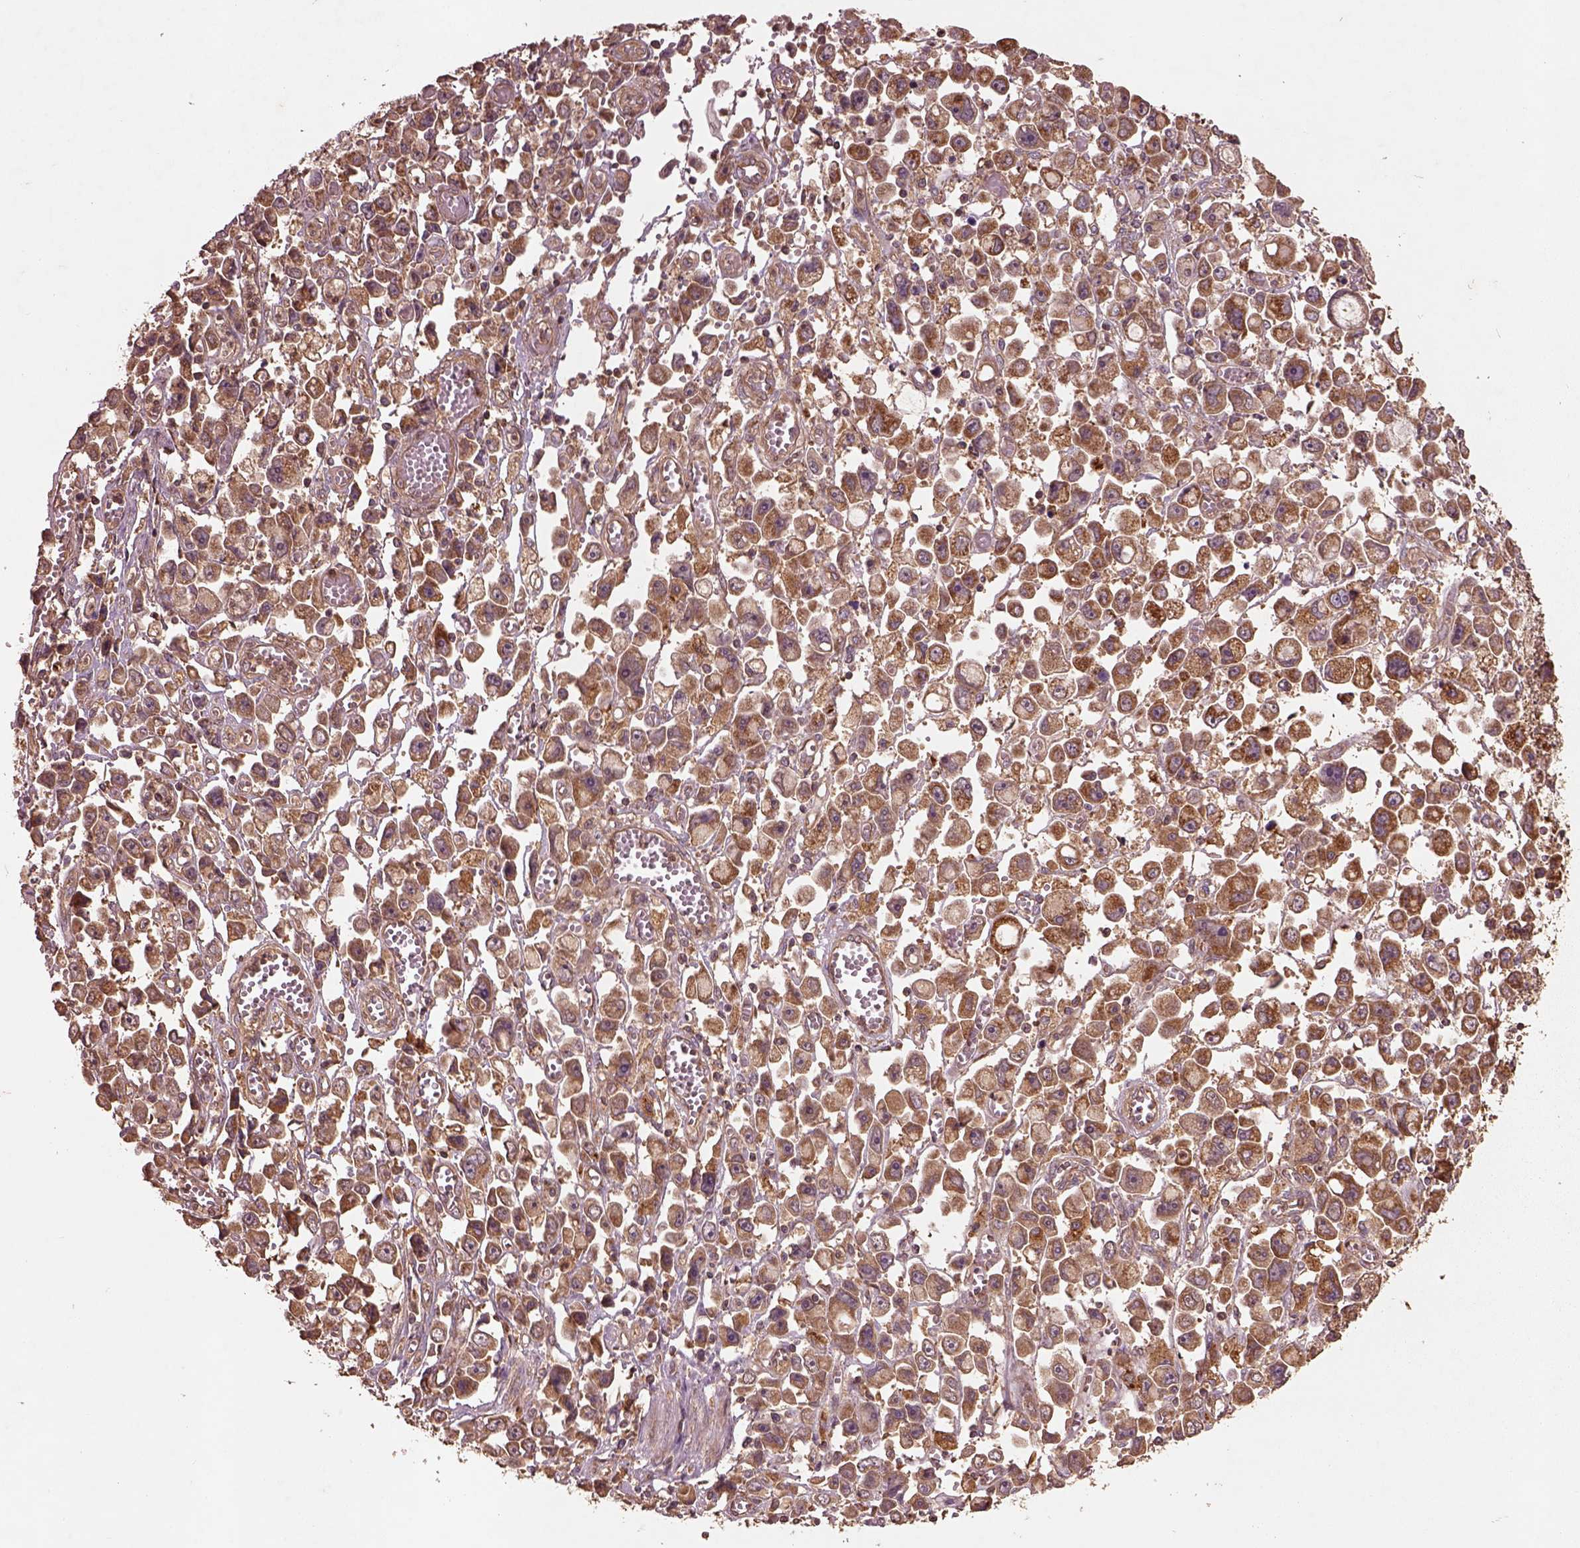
{"staining": {"intensity": "strong", "quantity": "25%-75%", "location": "cytoplasmic/membranous"}, "tissue": "stomach cancer", "cell_type": "Tumor cells", "image_type": "cancer", "snomed": [{"axis": "morphology", "description": "Adenocarcinoma, NOS"}, {"axis": "topography", "description": "Stomach, upper"}], "caption": "An immunohistochemistry image of neoplastic tissue is shown. Protein staining in brown highlights strong cytoplasmic/membranous positivity in stomach cancer (adenocarcinoma) within tumor cells. (IHC, brightfield microscopy, high magnification).", "gene": "TRADD", "patient": {"sex": "male", "age": 70}}